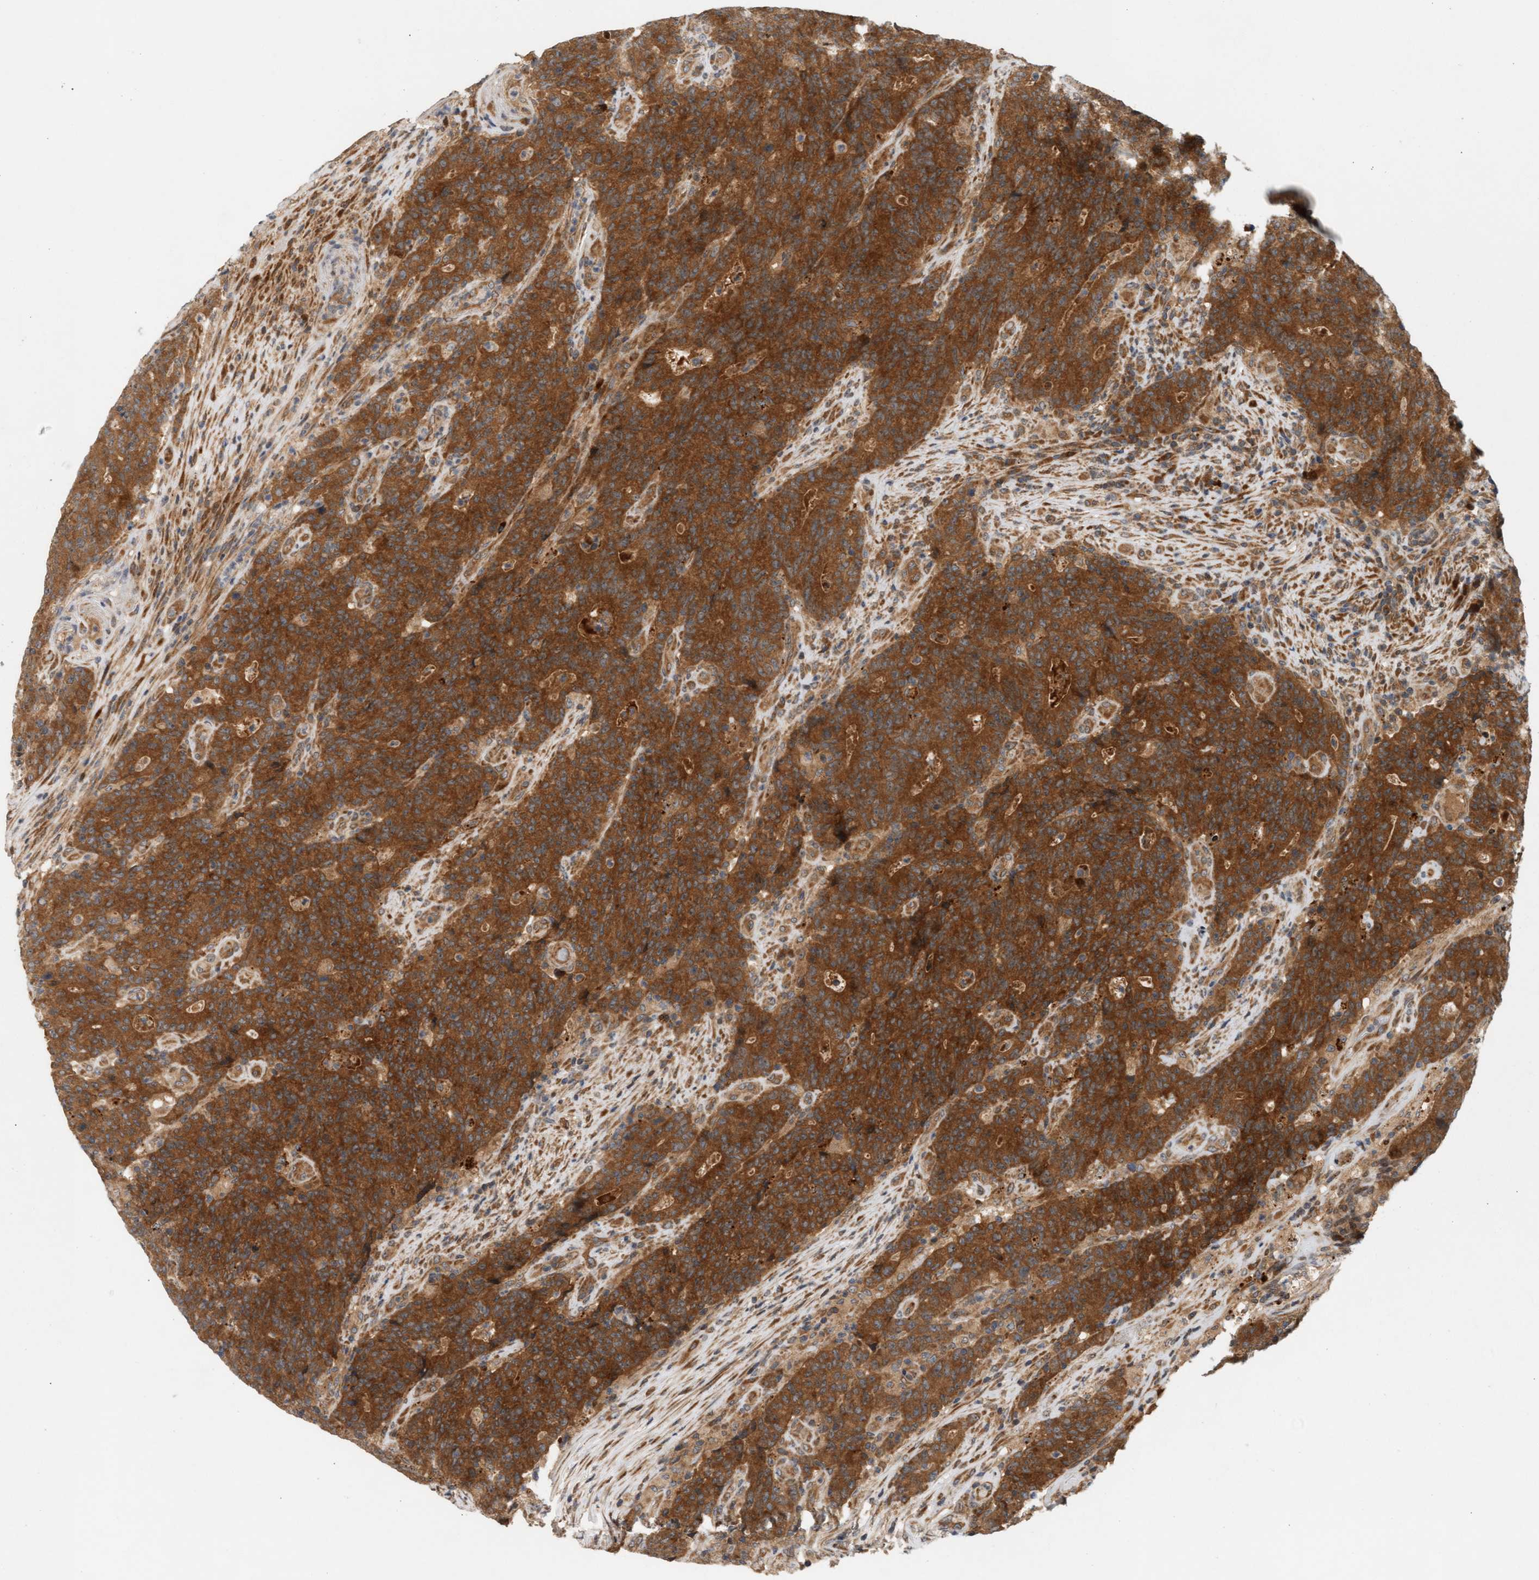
{"staining": {"intensity": "strong", "quantity": ">75%", "location": "cytoplasmic/membranous"}, "tissue": "colorectal cancer", "cell_type": "Tumor cells", "image_type": "cancer", "snomed": [{"axis": "morphology", "description": "Normal tissue, NOS"}, {"axis": "morphology", "description": "Adenocarcinoma, NOS"}, {"axis": "topography", "description": "Colon"}], "caption": "Protein staining of colorectal cancer tissue displays strong cytoplasmic/membranous expression in approximately >75% of tumor cells. (DAB (3,3'-diaminobenzidine) IHC, brown staining for protein, blue staining for nuclei).", "gene": "BAHCC1", "patient": {"sex": "female", "age": 75}}